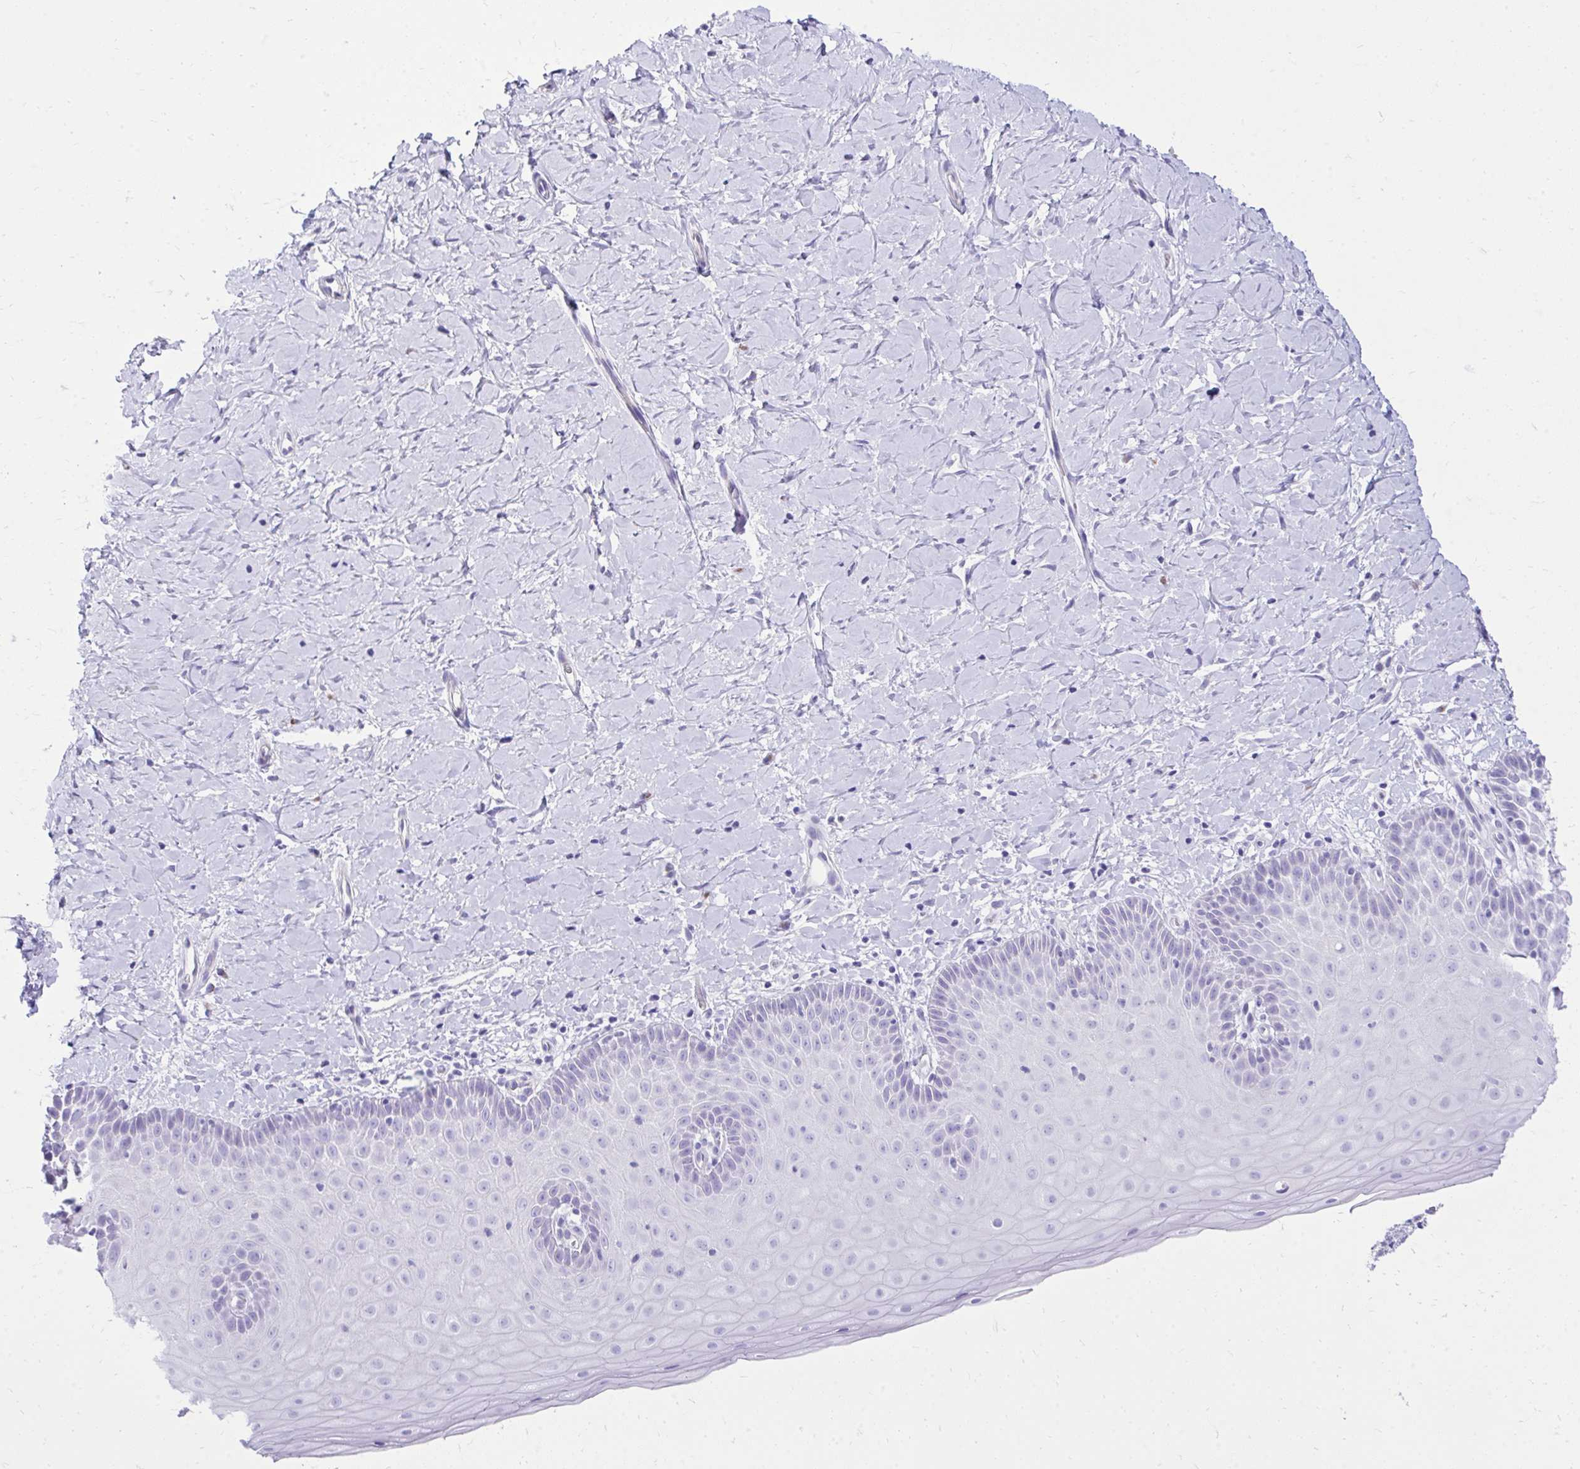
{"staining": {"intensity": "negative", "quantity": "none", "location": "none"}, "tissue": "cervix", "cell_type": "Glandular cells", "image_type": "normal", "snomed": [{"axis": "morphology", "description": "Normal tissue, NOS"}, {"axis": "topography", "description": "Cervix"}], "caption": "IHC of benign human cervix reveals no expression in glandular cells.", "gene": "ANKDD1B", "patient": {"sex": "female", "age": 37}}